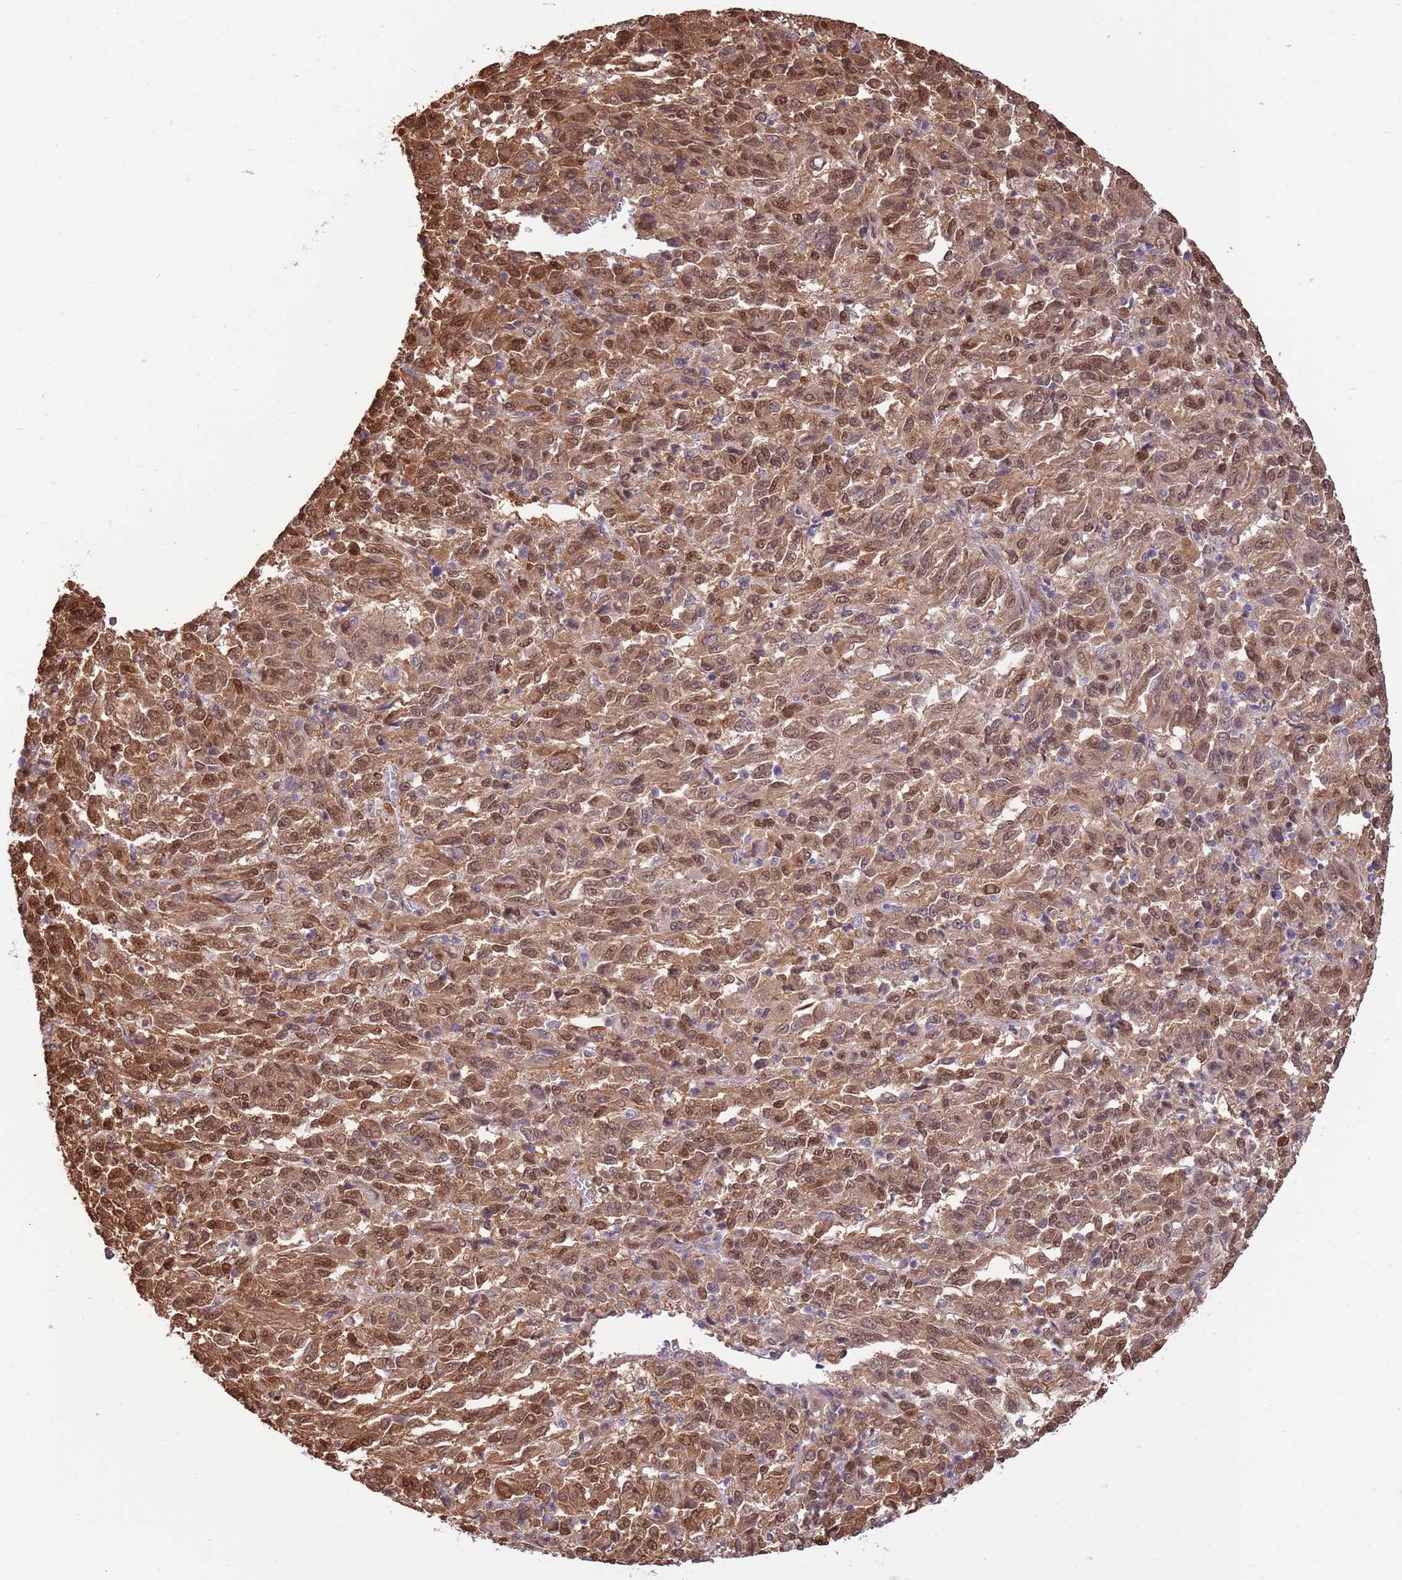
{"staining": {"intensity": "moderate", "quantity": ">75%", "location": "cytoplasmic/membranous,nuclear"}, "tissue": "melanoma", "cell_type": "Tumor cells", "image_type": "cancer", "snomed": [{"axis": "morphology", "description": "Malignant melanoma, Metastatic site"}, {"axis": "topography", "description": "Lung"}], "caption": "The micrograph displays a brown stain indicating the presence of a protein in the cytoplasmic/membranous and nuclear of tumor cells in malignant melanoma (metastatic site).", "gene": "NSFL1C", "patient": {"sex": "male", "age": 64}}